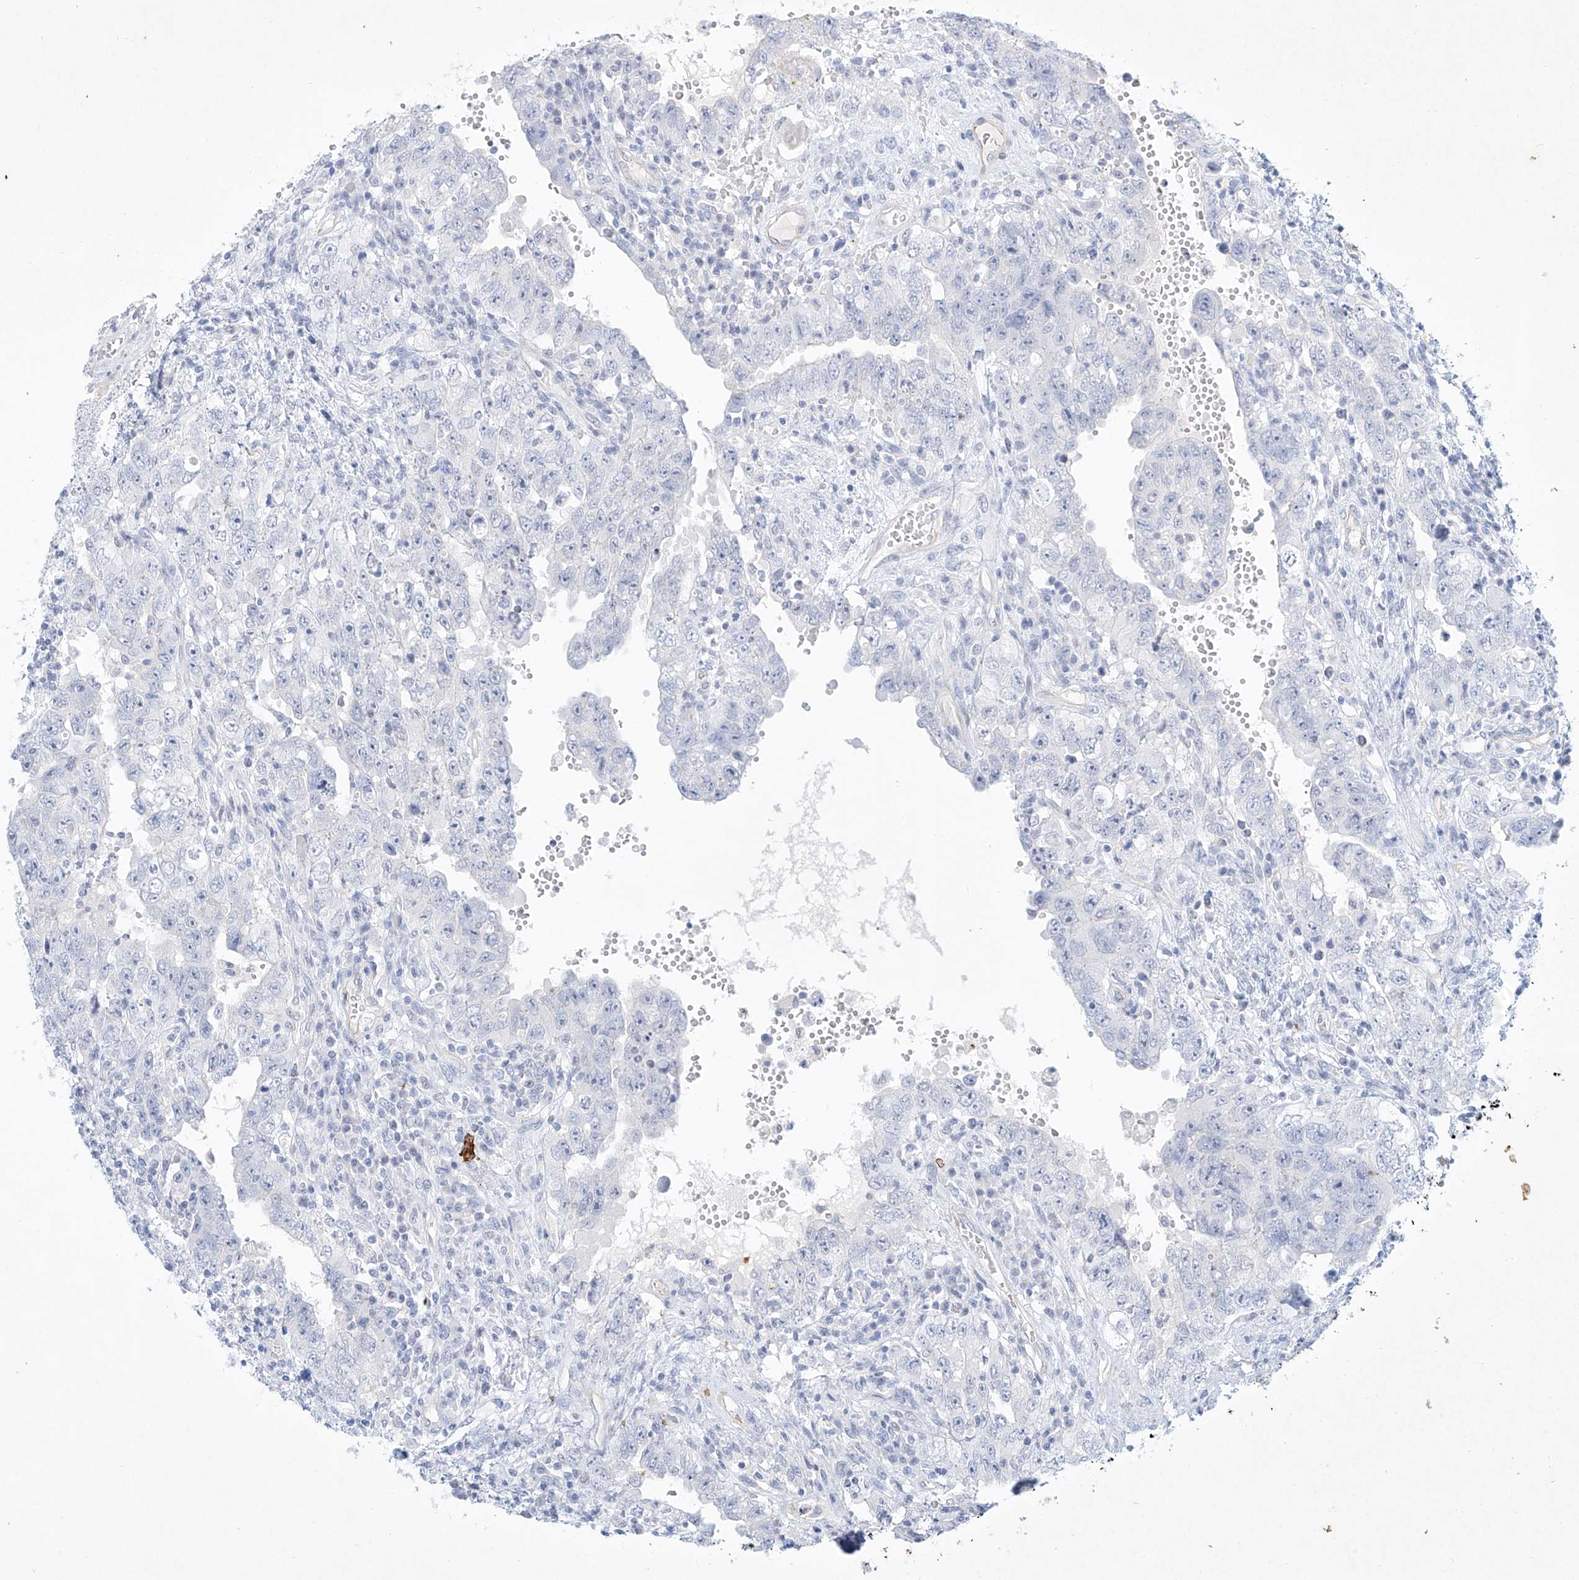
{"staining": {"intensity": "negative", "quantity": "none", "location": "none"}, "tissue": "testis cancer", "cell_type": "Tumor cells", "image_type": "cancer", "snomed": [{"axis": "morphology", "description": "Carcinoma, Embryonal, NOS"}, {"axis": "topography", "description": "Testis"}], "caption": "Tumor cells are negative for protein expression in human testis cancer (embryonal carcinoma). The staining is performed using DAB brown chromogen with nuclei counter-stained in using hematoxylin.", "gene": "REEP2", "patient": {"sex": "male", "age": 26}}